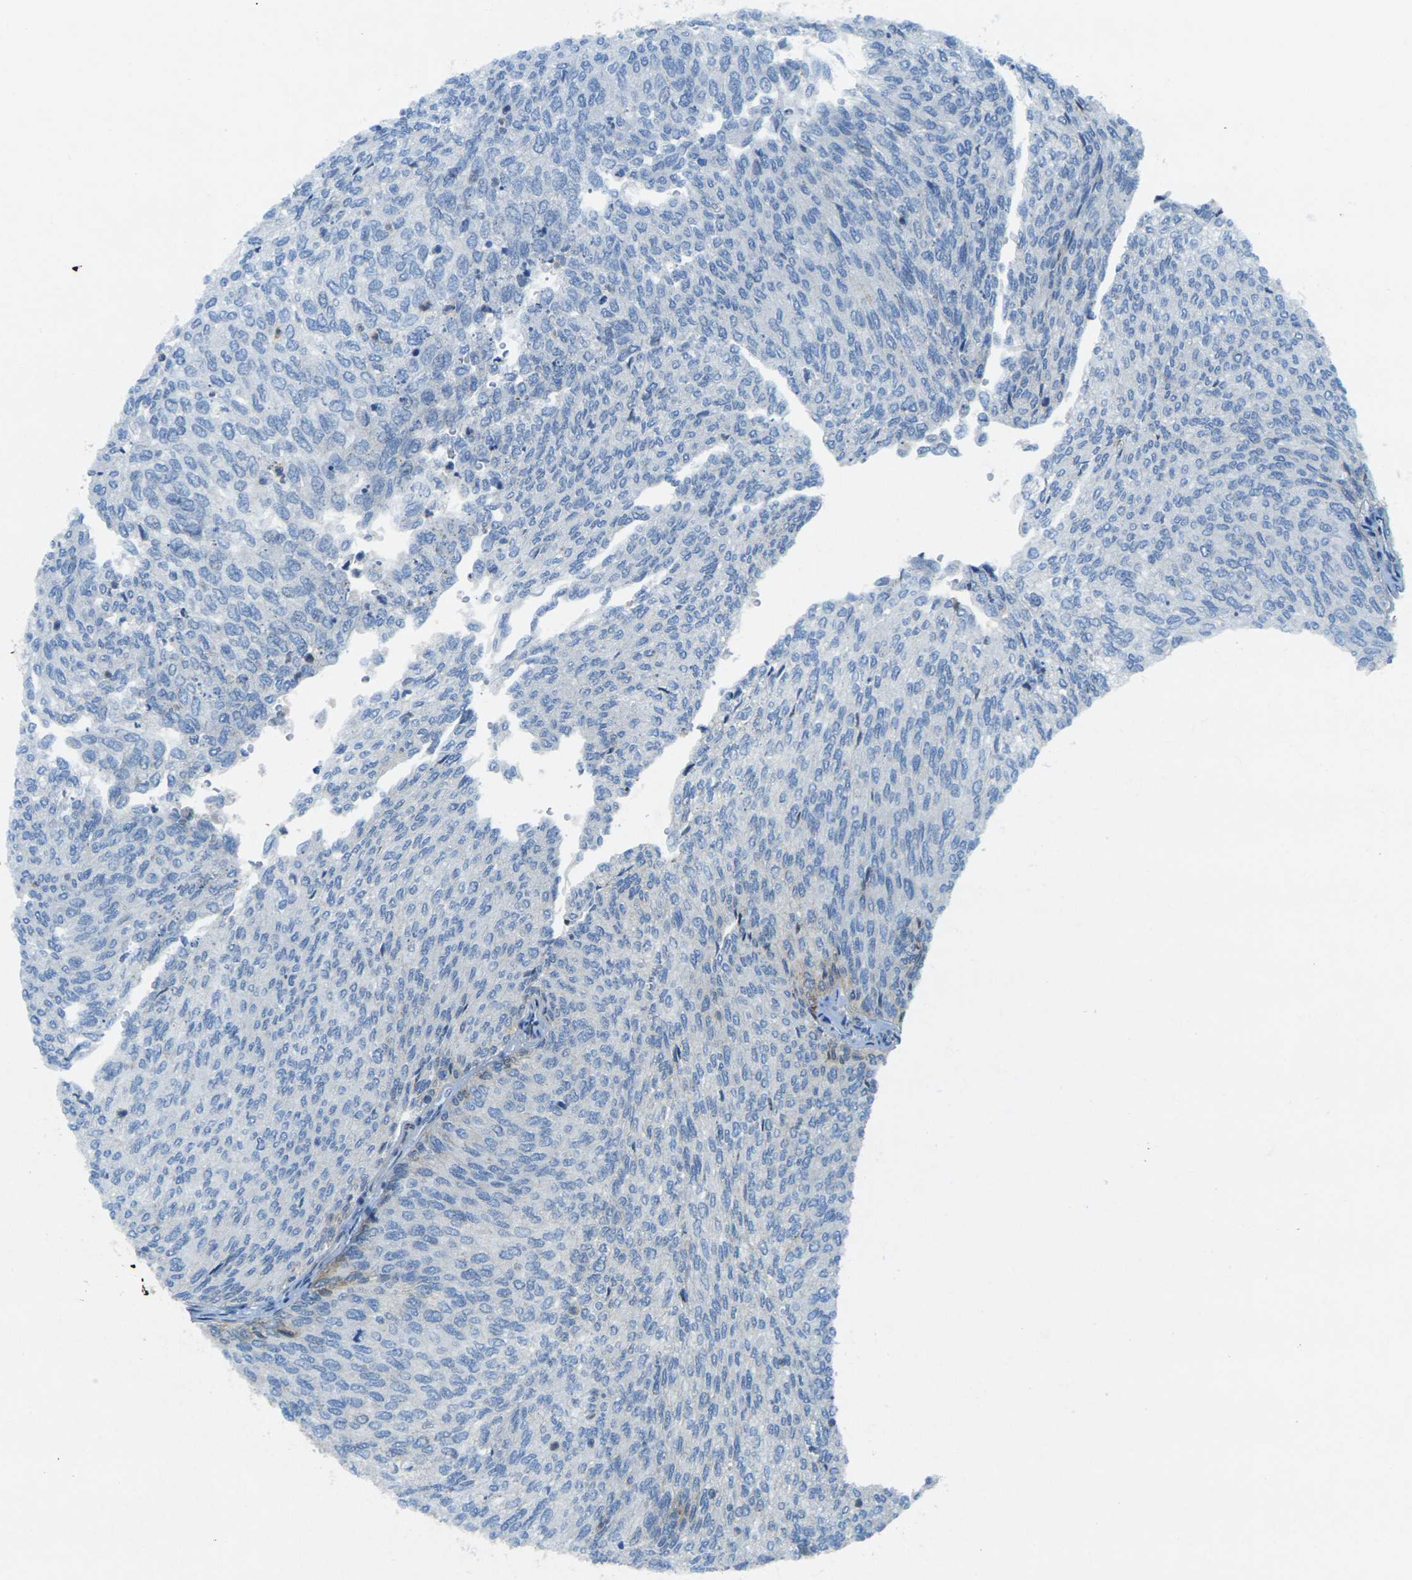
{"staining": {"intensity": "negative", "quantity": "none", "location": "none"}, "tissue": "urothelial cancer", "cell_type": "Tumor cells", "image_type": "cancer", "snomed": [{"axis": "morphology", "description": "Urothelial carcinoma, Low grade"}, {"axis": "topography", "description": "Urinary bladder"}], "caption": "Urothelial cancer was stained to show a protein in brown. There is no significant positivity in tumor cells. Nuclei are stained in blue.", "gene": "EPHA7", "patient": {"sex": "female", "age": 79}}